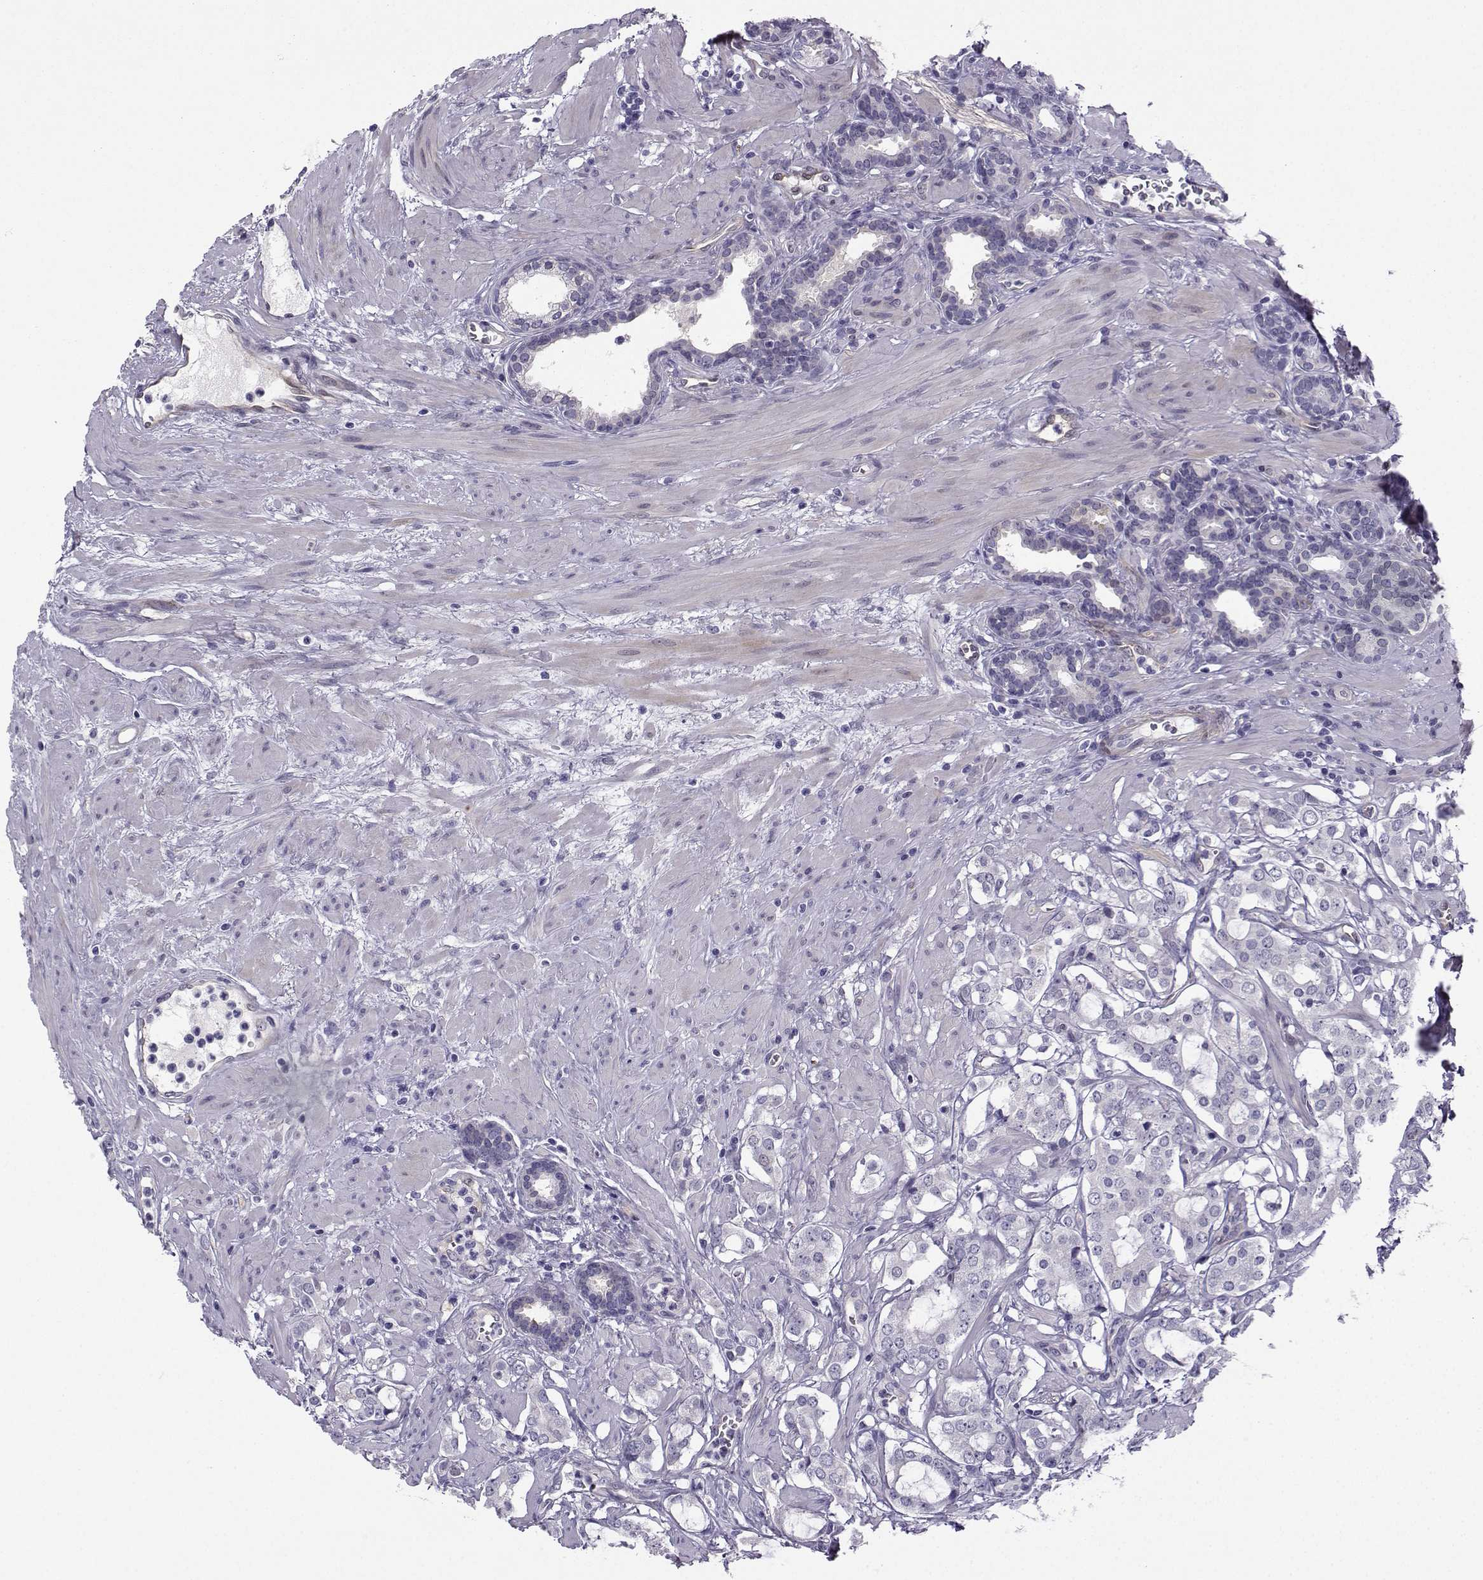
{"staining": {"intensity": "negative", "quantity": "none", "location": "none"}, "tissue": "prostate cancer", "cell_type": "Tumor cells", "image_type": "cancer", "snomed": [{"axis": "morphology", "description": "Adenocarcinoma, NOS"}, {"axis": "topography", "description": "Prostate"}], "caption": "Tumor cells show no significant positivity in prostate cancer (adenocarcinoma). (Immunohistochemistry, brightfield microscopy, high magnification).", "gene": "NQO1", "patient": {"sex": "male", "age": 66}}